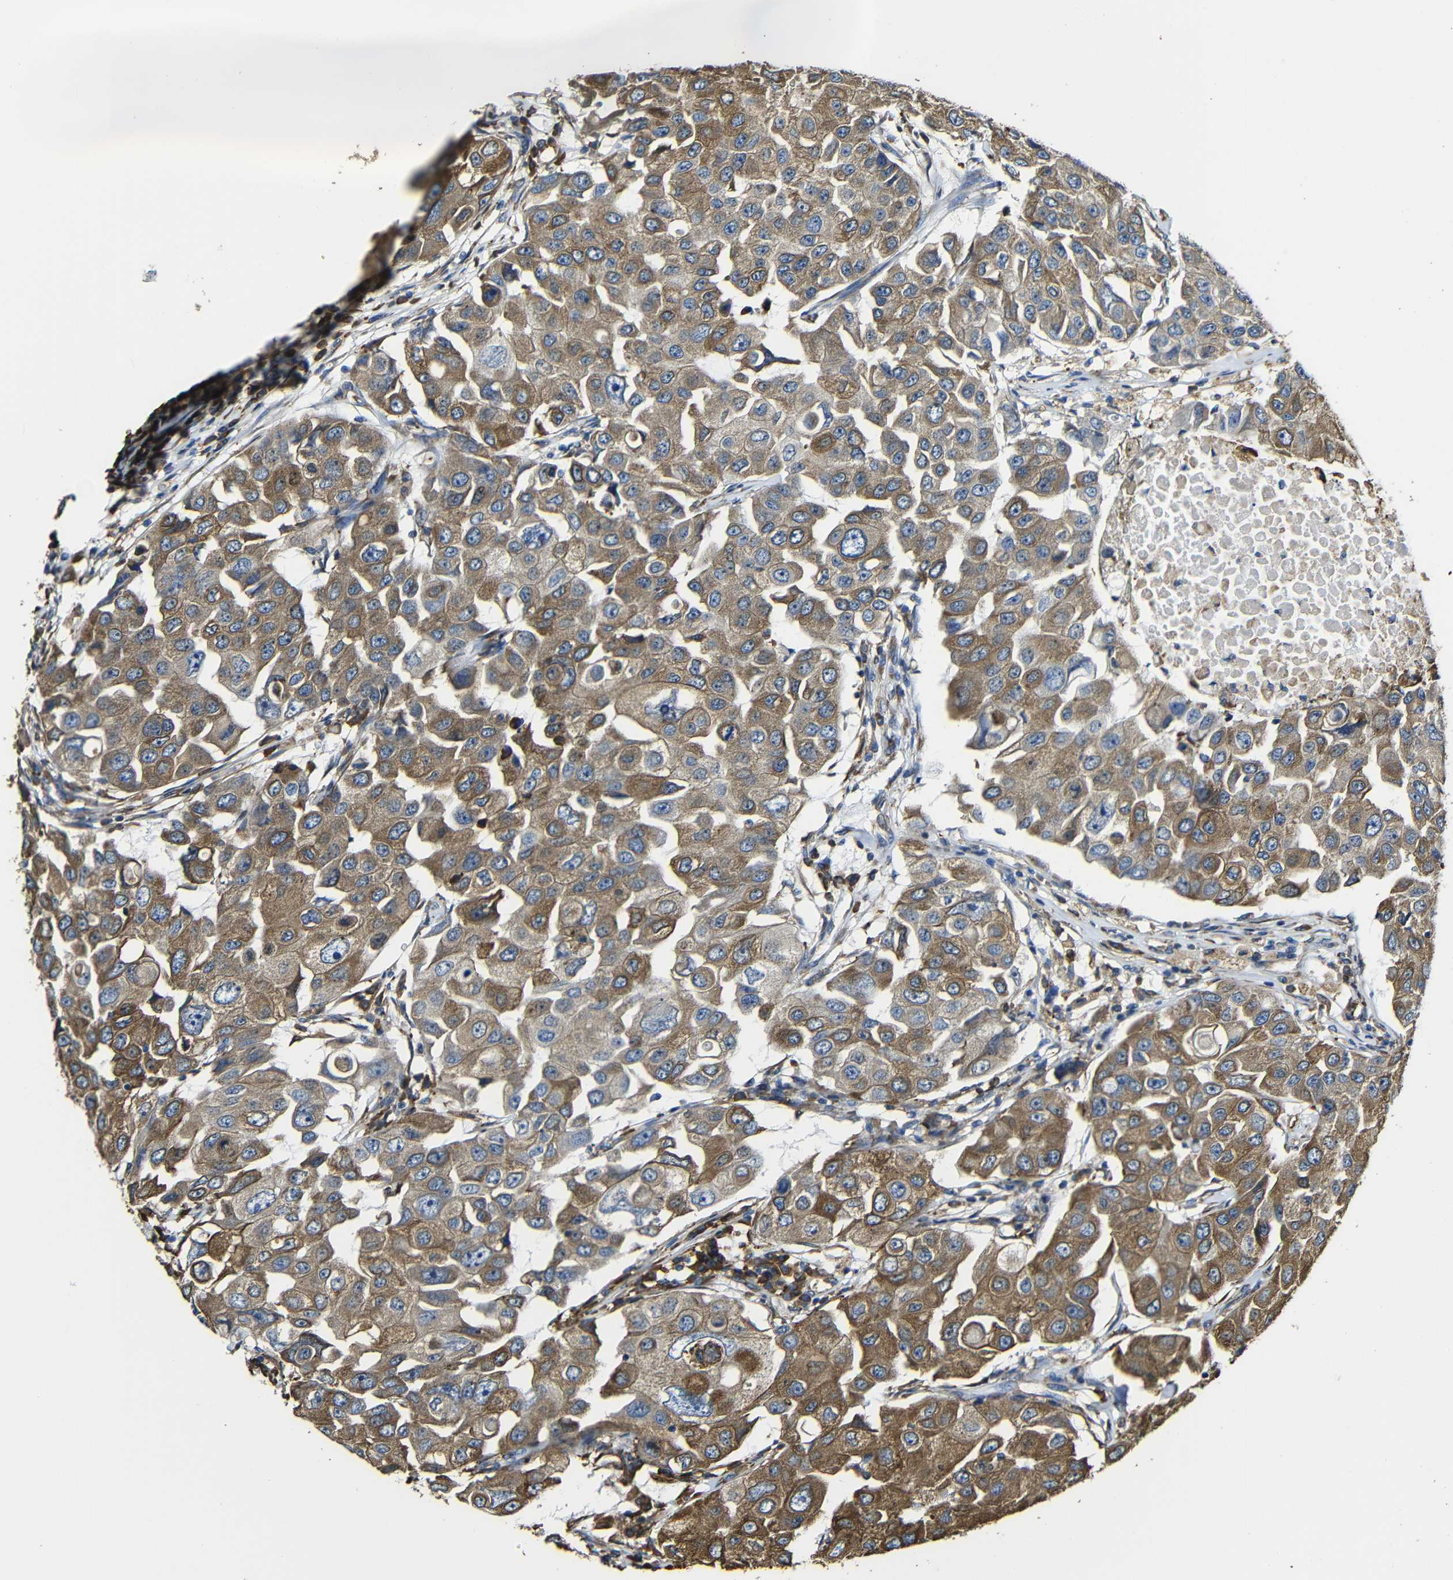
{"staining": {"intensity": "moderate", "quantity": ">75%", "location": "cytoplasmic/membranous"}, "tissue": "breast cancer", "cell_type": "Tumor cells", "image_type": "cancer", "snomed": [{"axis": "morphology", "description": "Duct carcinoma"}, {"axis": "topography", "description": "Breast"}], "caption": "Protein analysis of breast infiltrating ductal carcinoma tissue reveals moderate cytoplasmic/membranous positivity in approximately >75% of tumor cells. (DAB = brown stain, brightfield microscopy at high magnification).", "gene": "PPIB", "patient": {"sex": "female", "age": 27}}